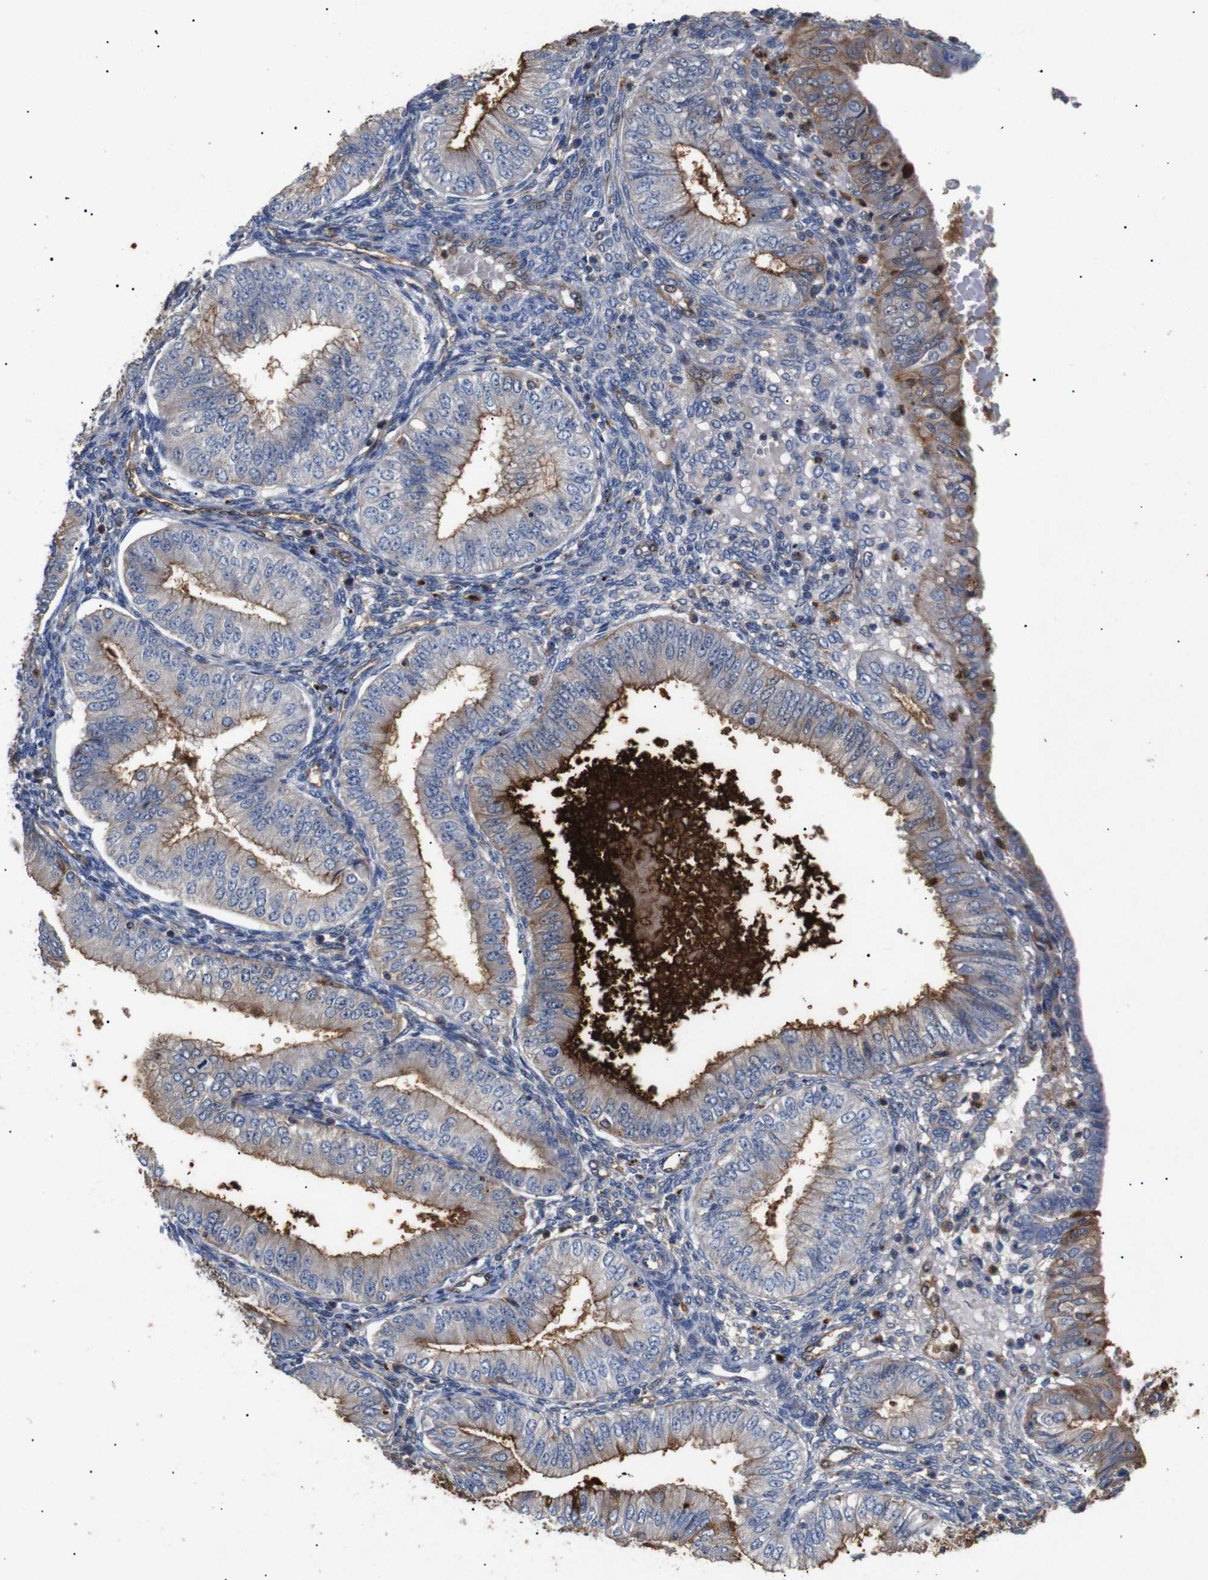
{"staining": {"intensity": "moderate", "quantity": "25%-75%", "location": "cytoplasmic/membranous"}, "tissue": "endometrial cancer", "cell_type": "Tumor cells", "image_type": "cancer", "snomed": [{"axis": "morphology", "description": "Normal tissue, NOS"}, {"axis": "morphology", "description": "Adenocarcinoma, NOS"}, {"axis": "topography", "description": "Endometrium"}], "caption": "Endometrial cancer was stained to show a protein in brown. There is medium levels of moderate cytoplasmic/membranous expression in about 25%-75% of tumor cells.", "gene": "SDCBP", "patient": {"sex": "female", "age": 53}}